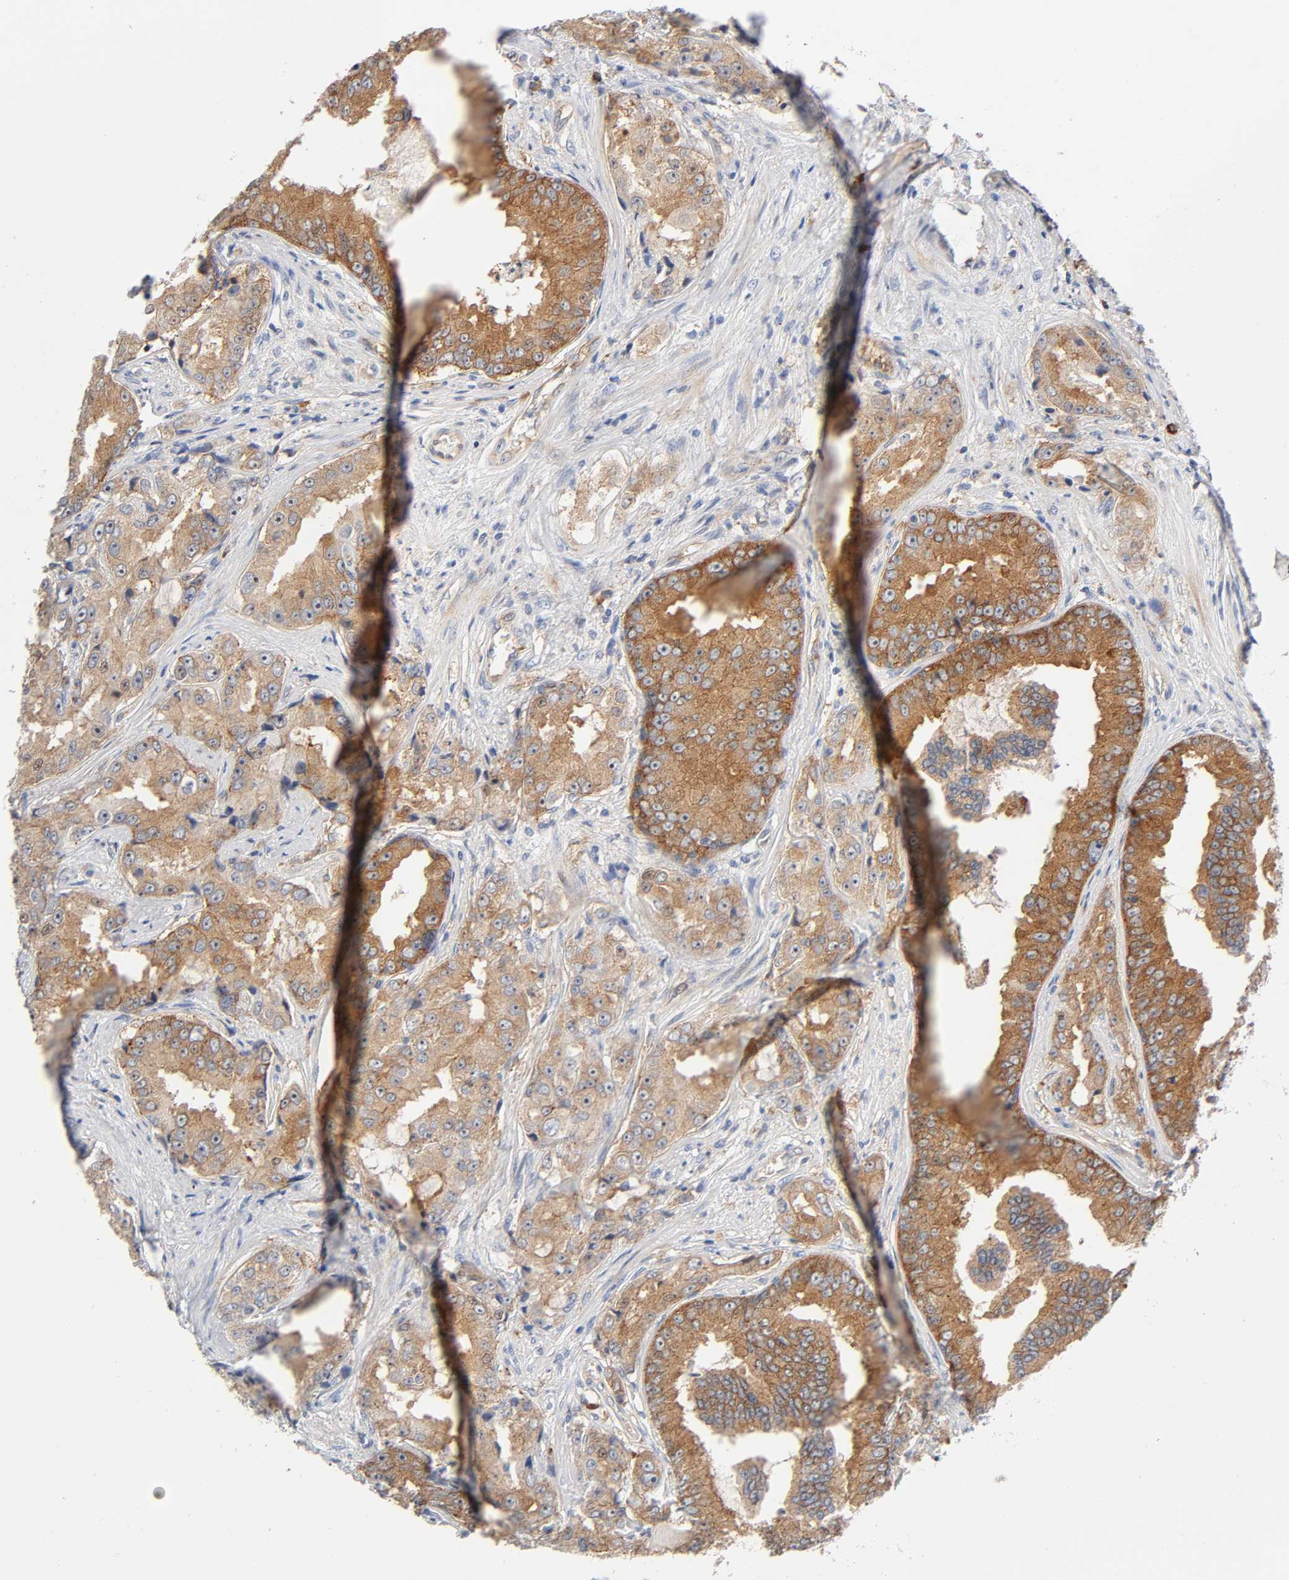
{"staining": {"intensity": "moderate", "quantity": ">75%", "location": "cytoplasmic/membranous"}, "tissue": "prostate cancer", "cell_type": "Tumor cells", "image_type": "cancer", "snomed": [{"axis": "morphology", "description": "Adenocarcinoma, High grade"}, {"axis": "topography", "description": "Prostate"}], "caption": "DAB immunohistochemical staining of human prostate adenocarcinoma (high-grade) reveals moderate cytoplasmic/membranous protein positivity in approximately >75% of tumor cells. (Brightfield microscopy of DAB IHC at high magnification).", "gene": "CD2AP", "patient": {"sex": "male", "age": 73}}